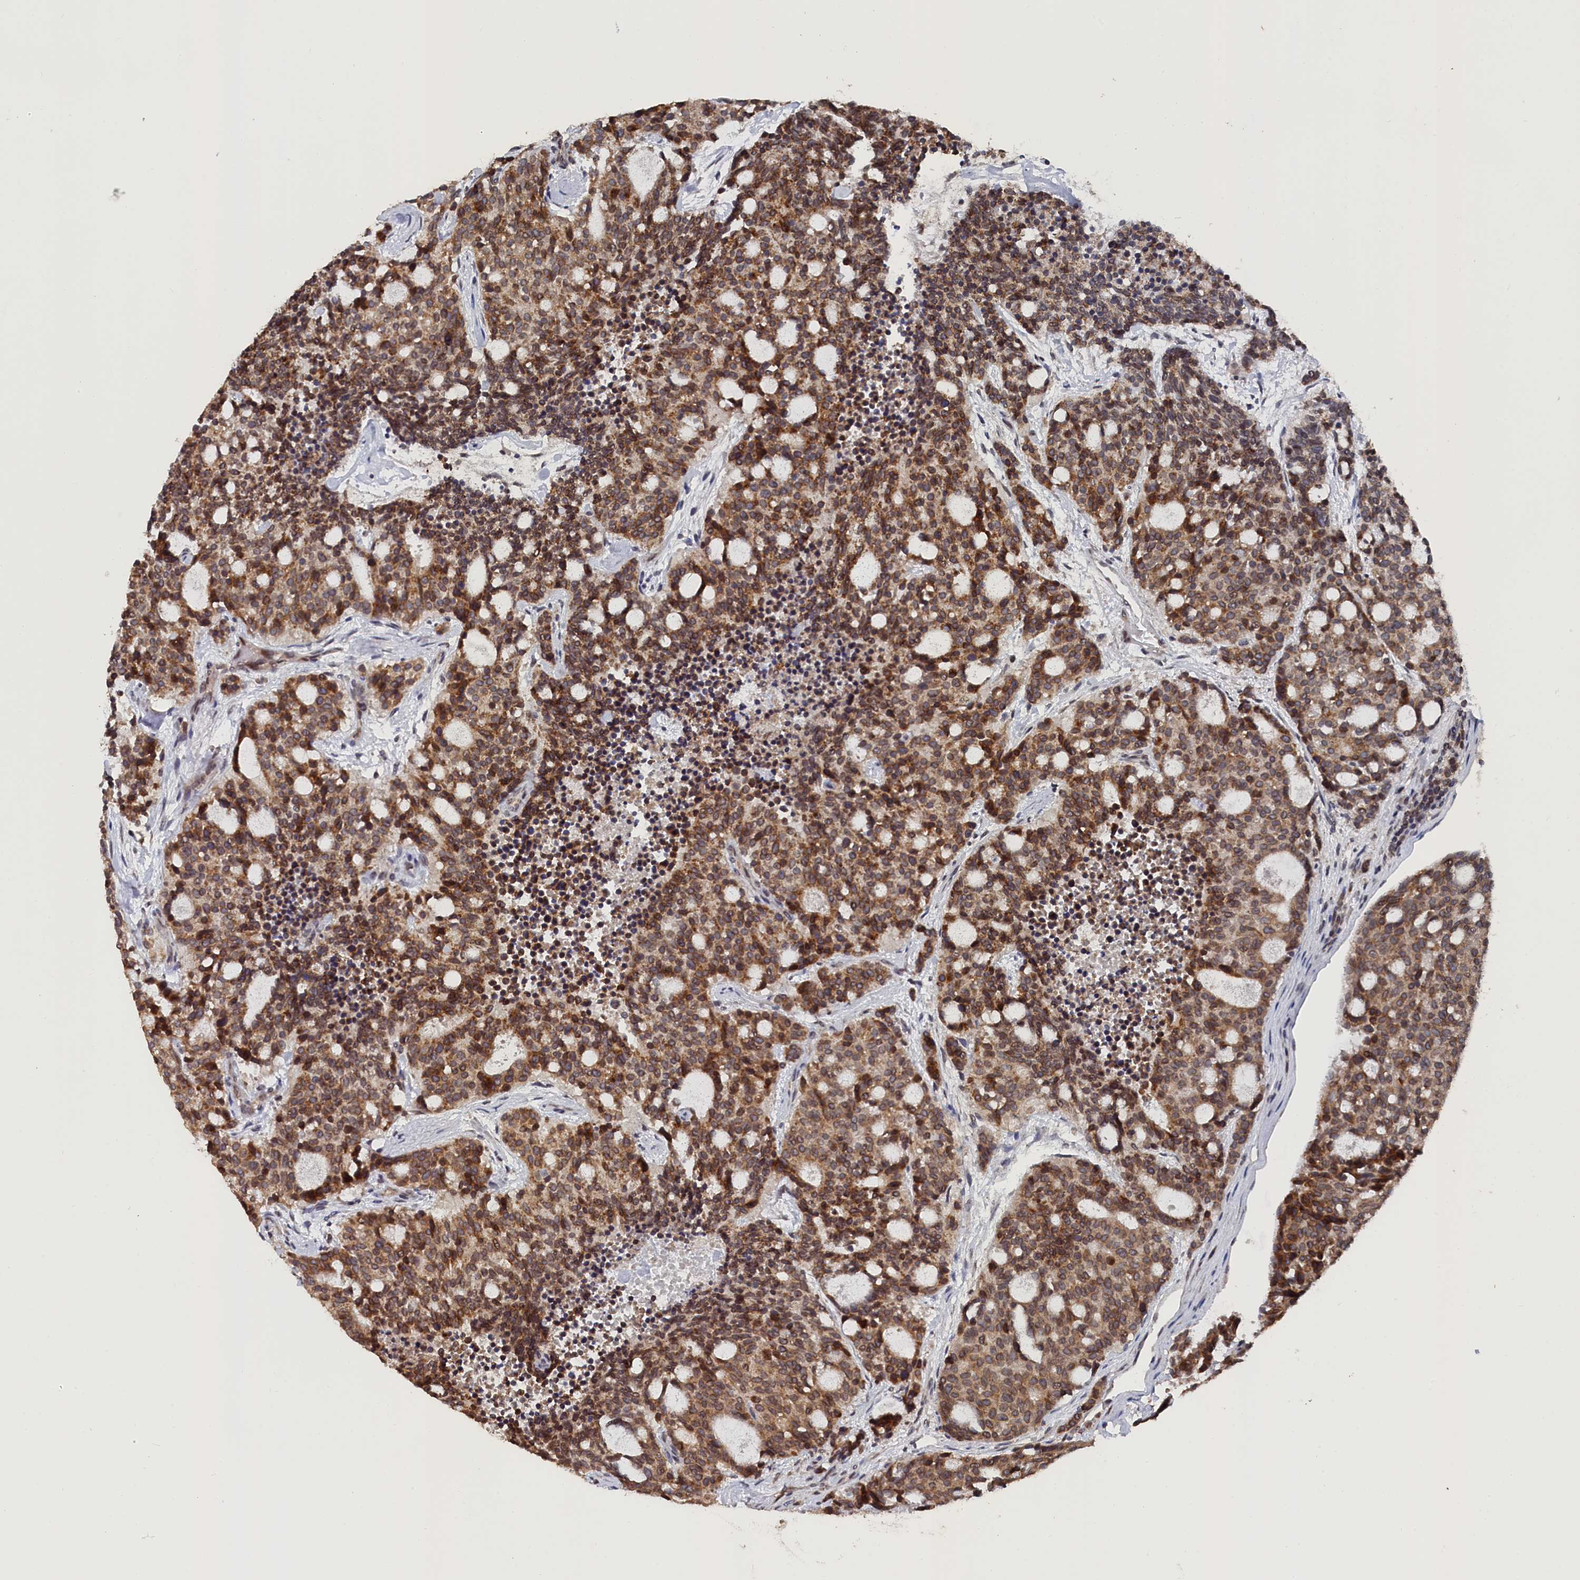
{"staining": {"intensity": "moderate", "quantity": ">75%", "location": "cytoplasmic/membranous"}, "tissue": "carcinoid", "cell_type": "Tumor cells", "image_type": "cancer", "snomed": [{"axis": "morphology", "description": "Carcinoid, malignant, NOS"}, {"axis": "topography", "description": "Pancreas"}], "caption": "Immunohistochemical staining of human carcinoid displays medium levels of moderate cytoplasmic/membranous staining in about >75% of tumor cells. (DAB (3,3'-diaminobenzidine) IHC, brown staining for protein, blue staining for nuclei).", "gene": "ANKEF1", "patient": {"sex": "female", "age": 54}}